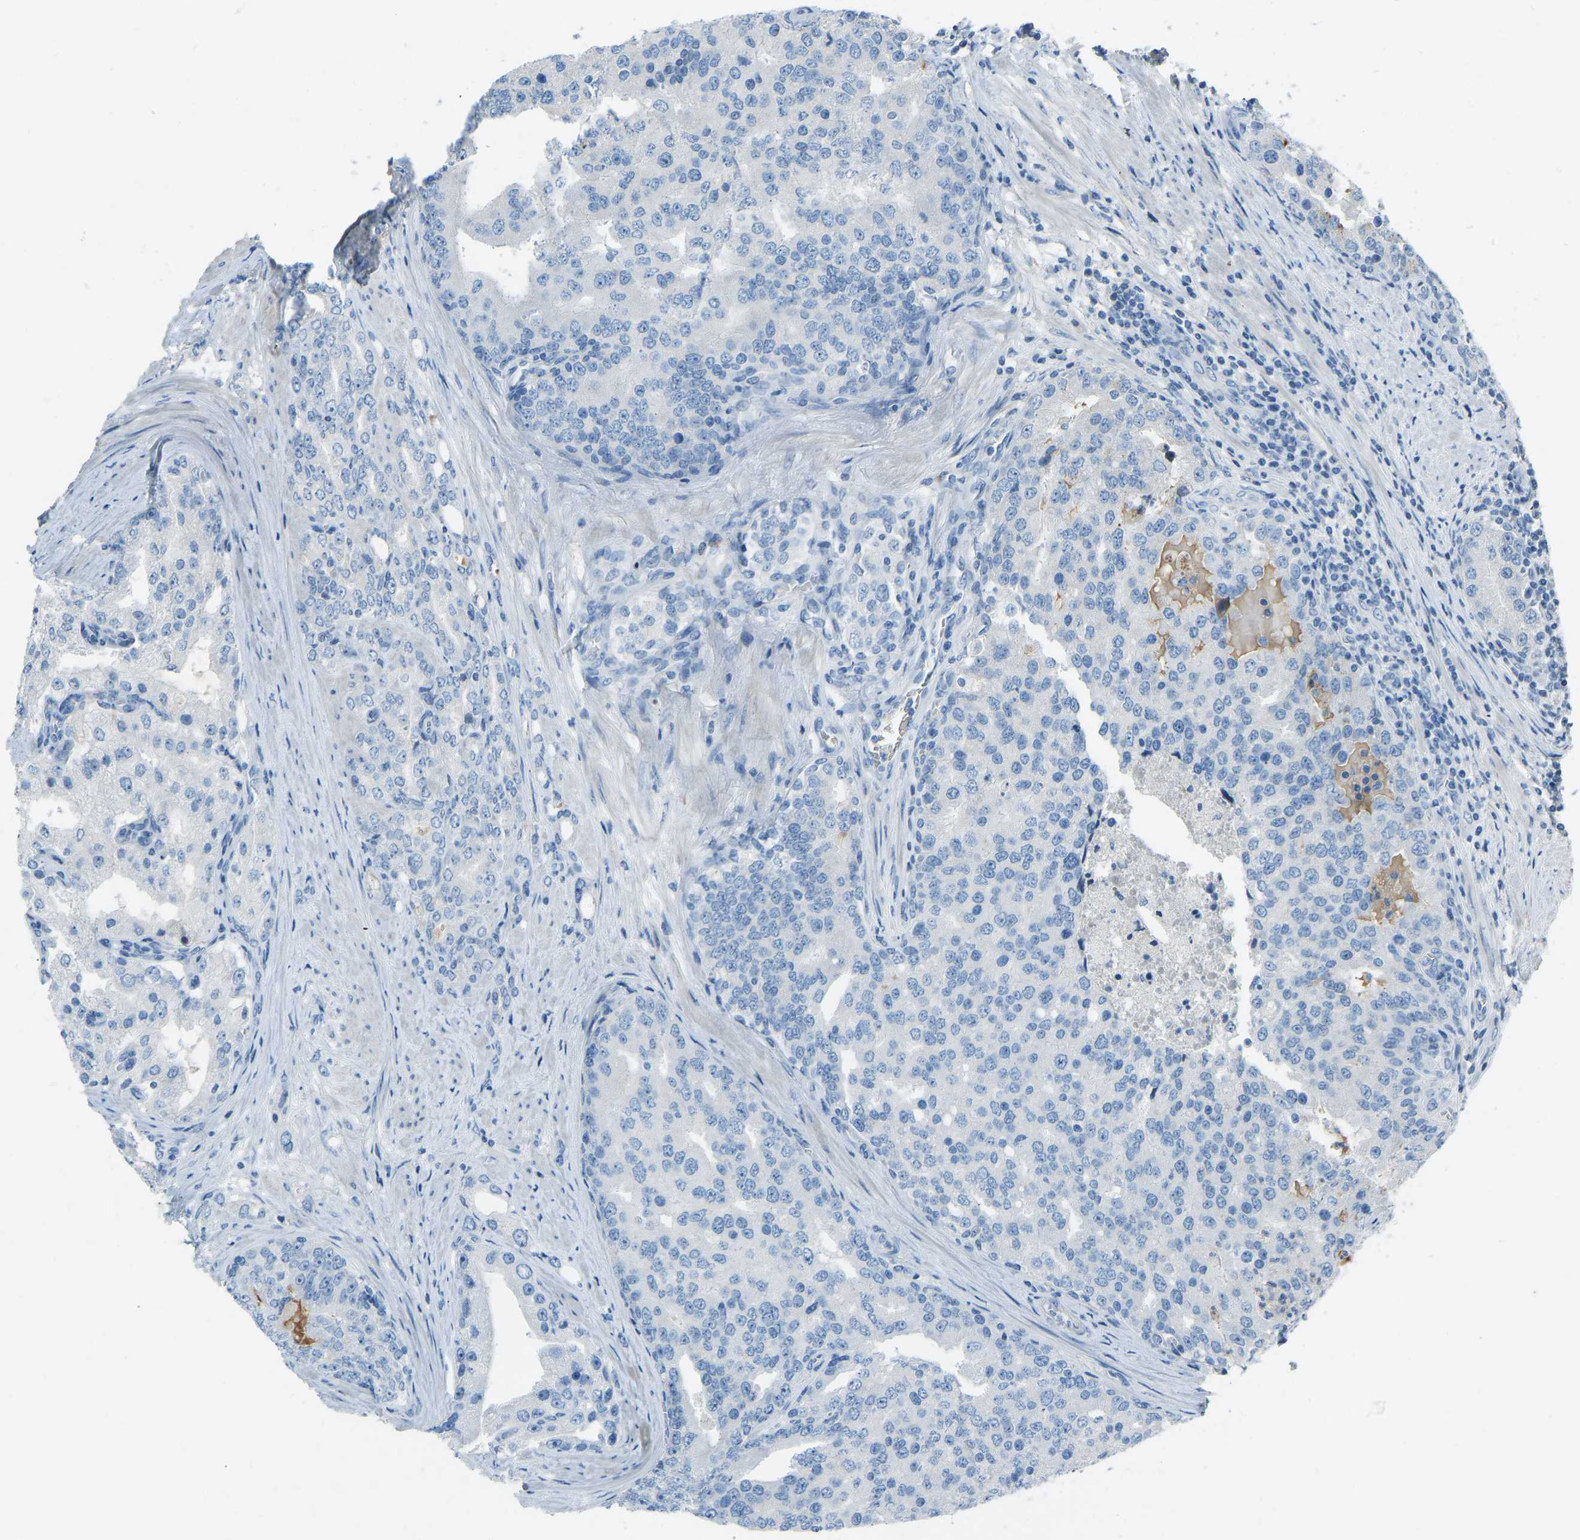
{"staining": {"intensity": "negative", "quantity": "none", "location": "none"}, "tissue": "prostate cancer", "cell_type": "Tumor cells", "image_type": "cancer", "snomed": [{"axis": "morphology", "description": "Adenocarcinoma, High grade"}, {"axis": "topography", "description": "Prostate"}], "caption": "Histopathology image shows no protein staining in tumor cells of prostate cancer tissue.", "gene": "FBLN2", "patient": {"sex": "male", "age": 50}}